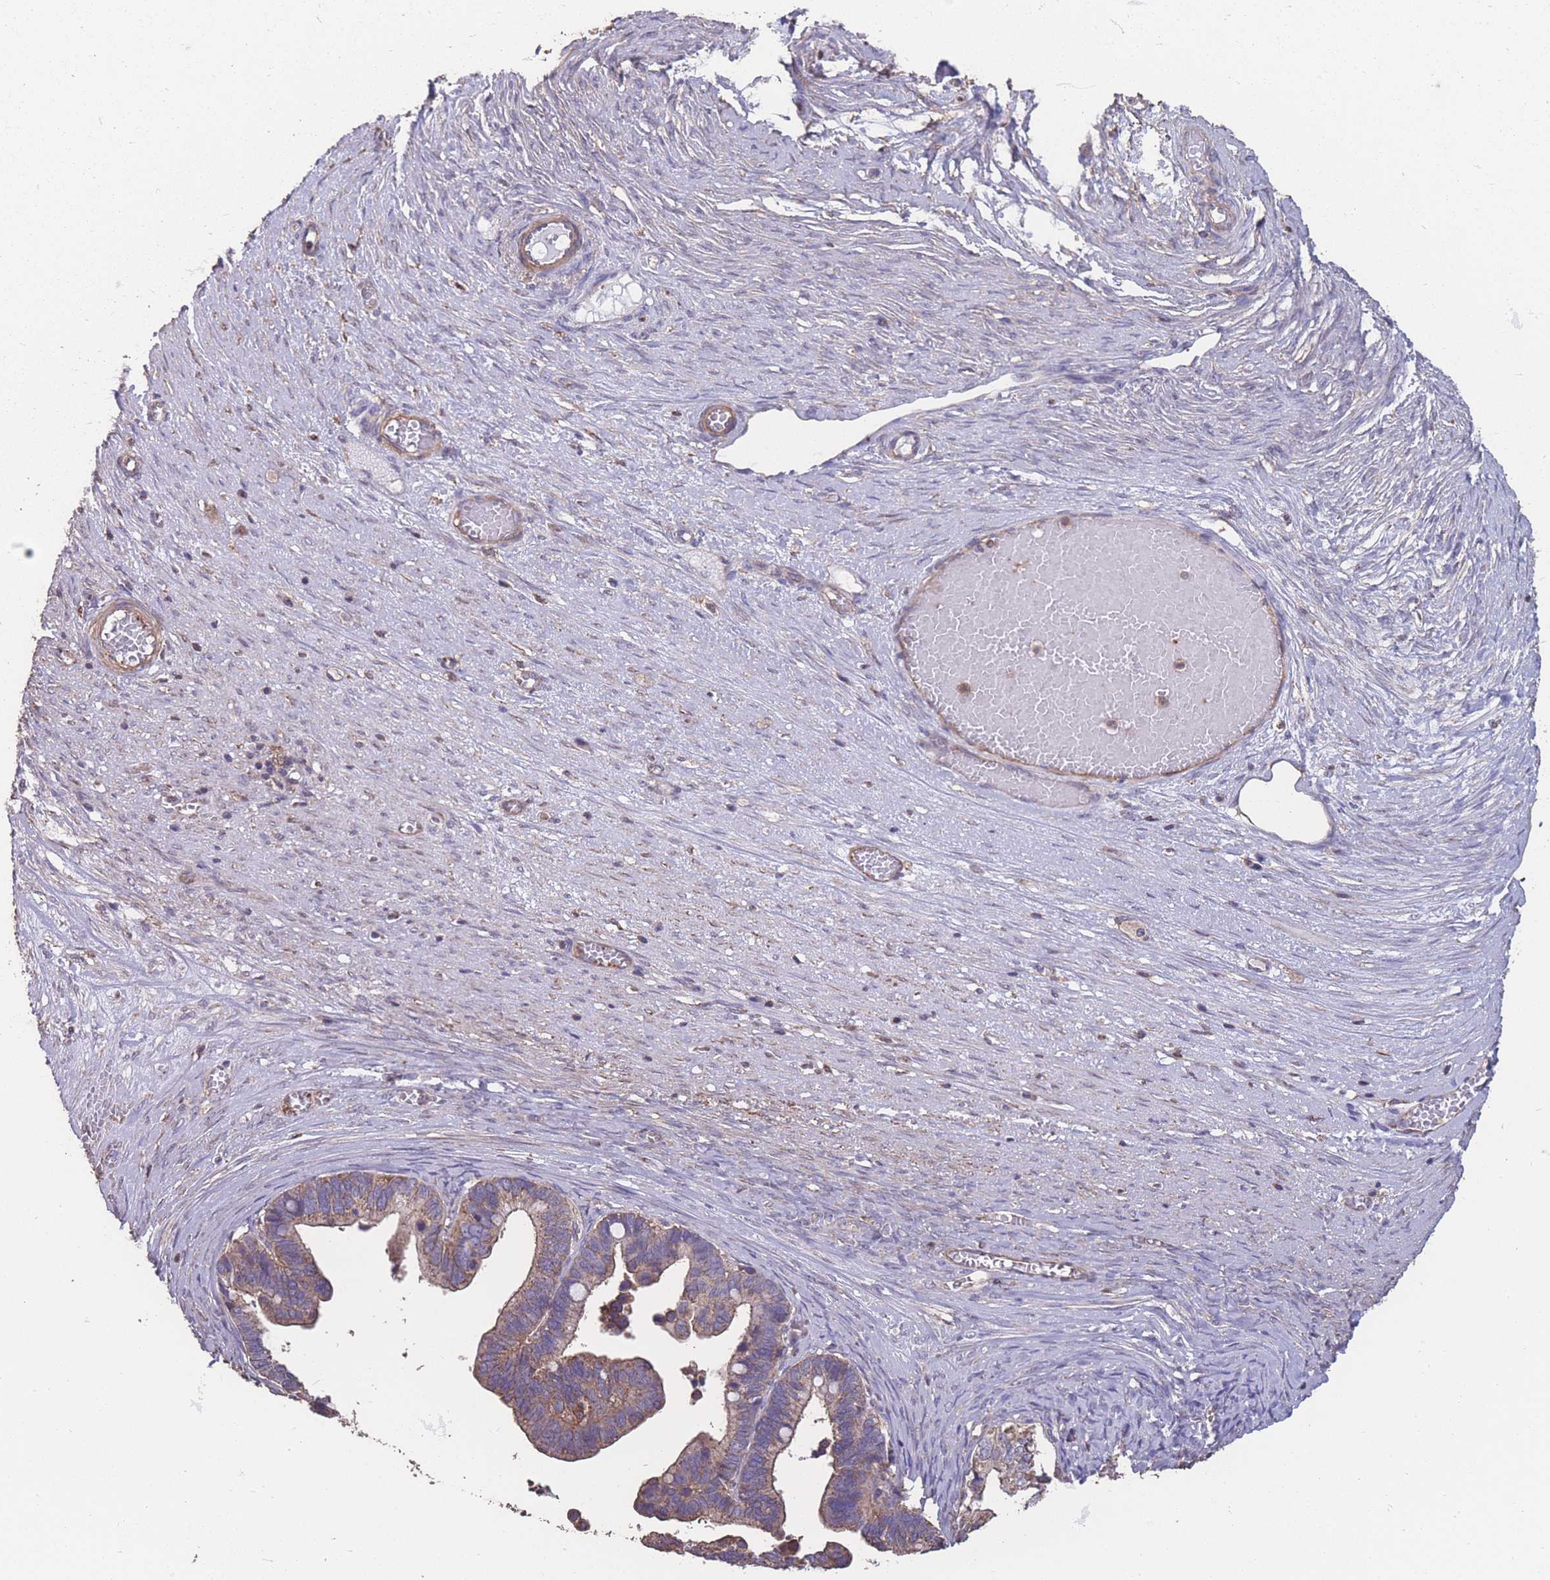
{"staining": {"intensity": "moderate", "quantity": ">75%", "location": "cytoplasmic/membranous"}, "tissue": "ovarian cancer", "cell_type": "Tumor cells", "image_type": "cancer", "snomed": [{"axis": "morphology", "description": "Cystadenocarcinoma, serous, NOS"}, {"axis": "topography", "description": "Ovary"}], "caption": "Protein expression analysis of human ovarian serous cystadenocarcinoma reveals moderate cytoplasmic/membranous positivity in approximately >75% of tumor cells.", "gene": "NUDT21", "patient": {"sex": "female", "age": 56}}